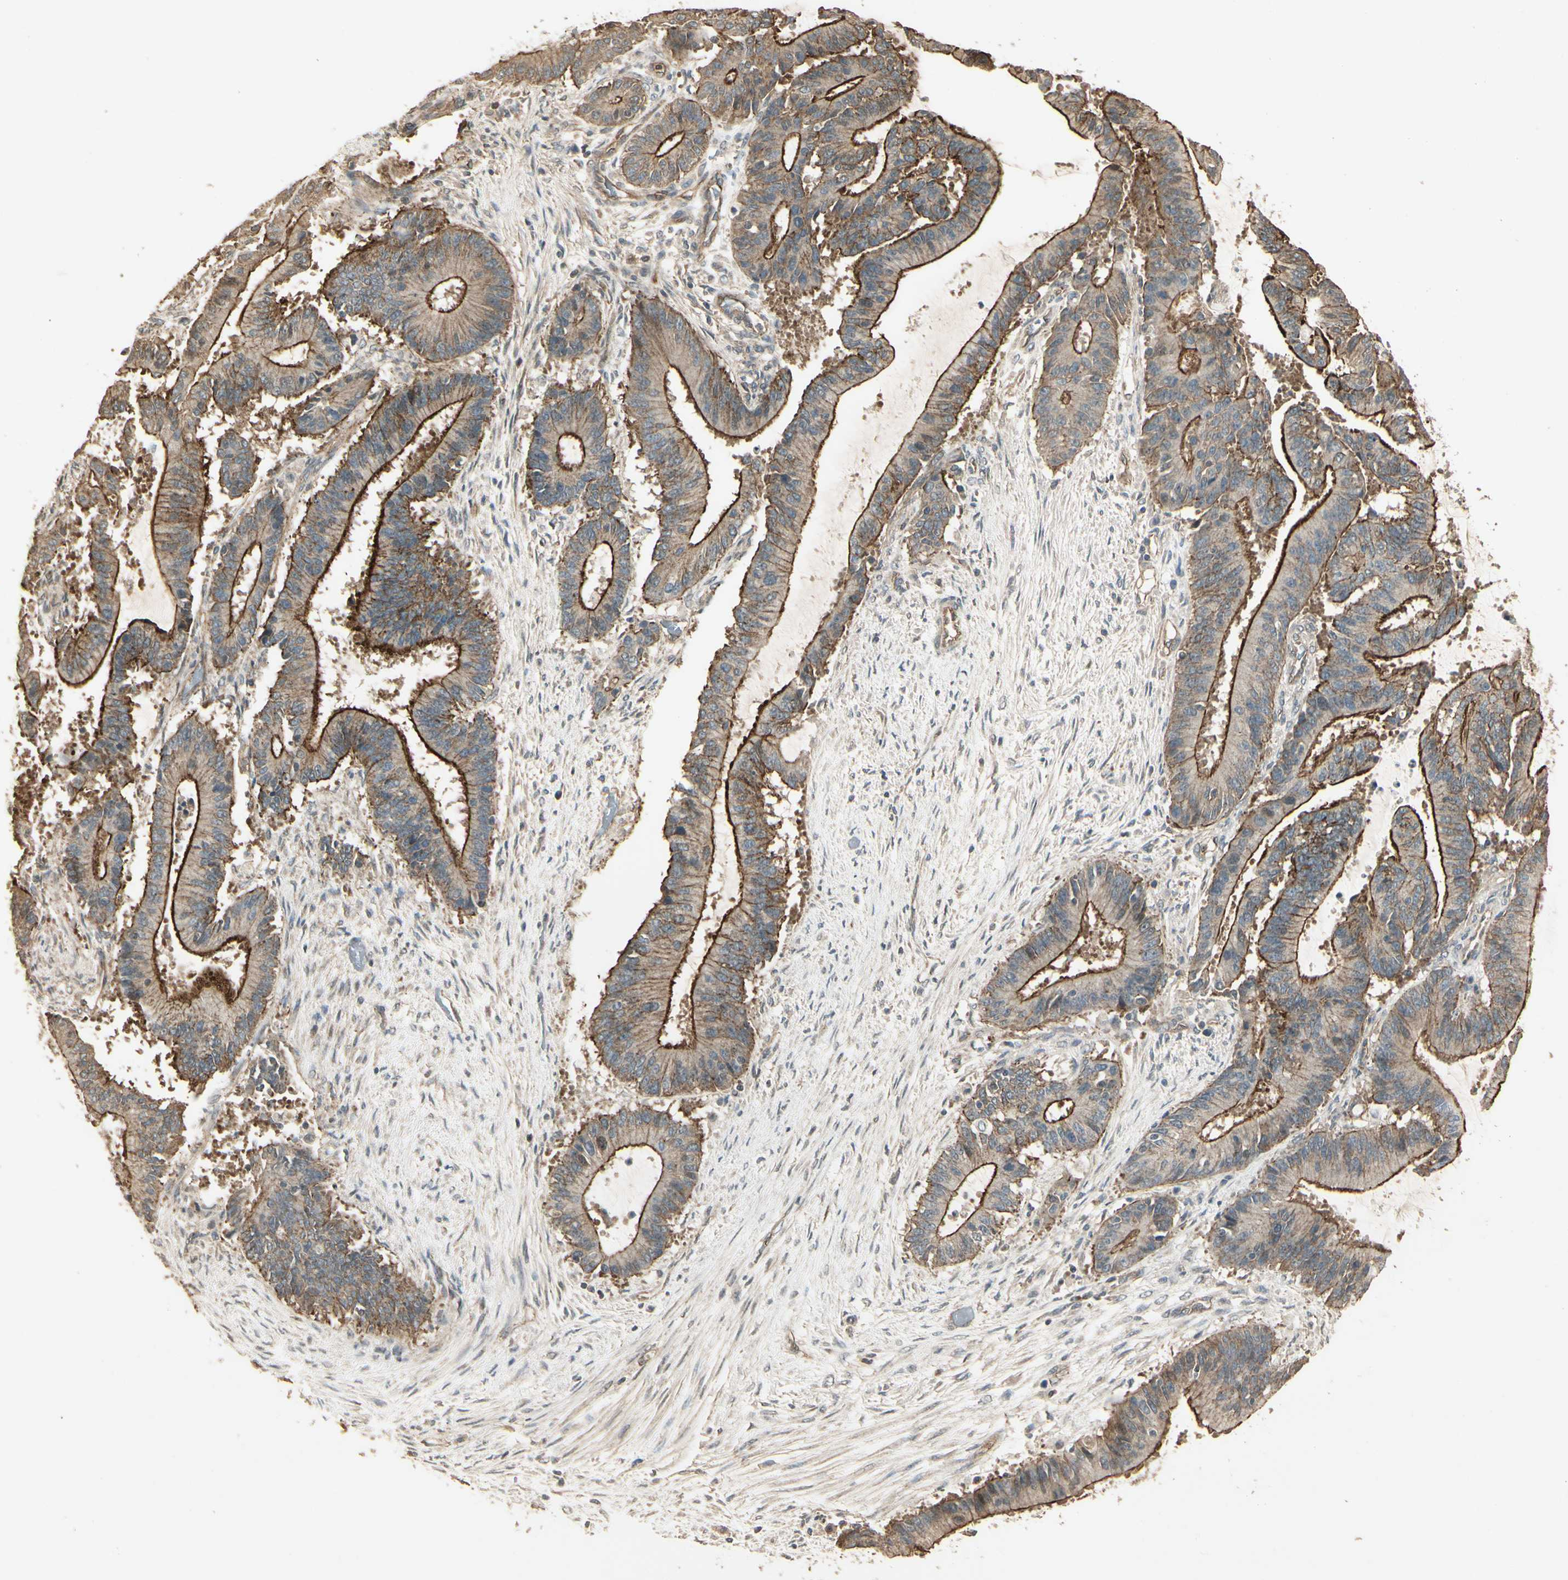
{"staining": {"intensity": "strong", "quantity": ">75%", "location": "cytoplasmic/membranous"}, "tissue": "liver cancer", "cell_type": "Tumor cells", "image_type": "cancer", "snomed": [{"axis": "morphology", "description": "Cholangiocarcinoma"}, {"axis": "topography", "description": "Liver"}], "caption": "High-power microscopy captured an immunohistochemistry (IHC) histopathology image of liver cancer, revealing strong cytoplasmic/membranous expression in approximately >75% of tumor cells. Using DAB (brown) and hematoxylin (blue) stains, captured at high magnification using brightfield microscopy.", "gene": "RNF180", "patient": {"sex": "female", "age": 73}}